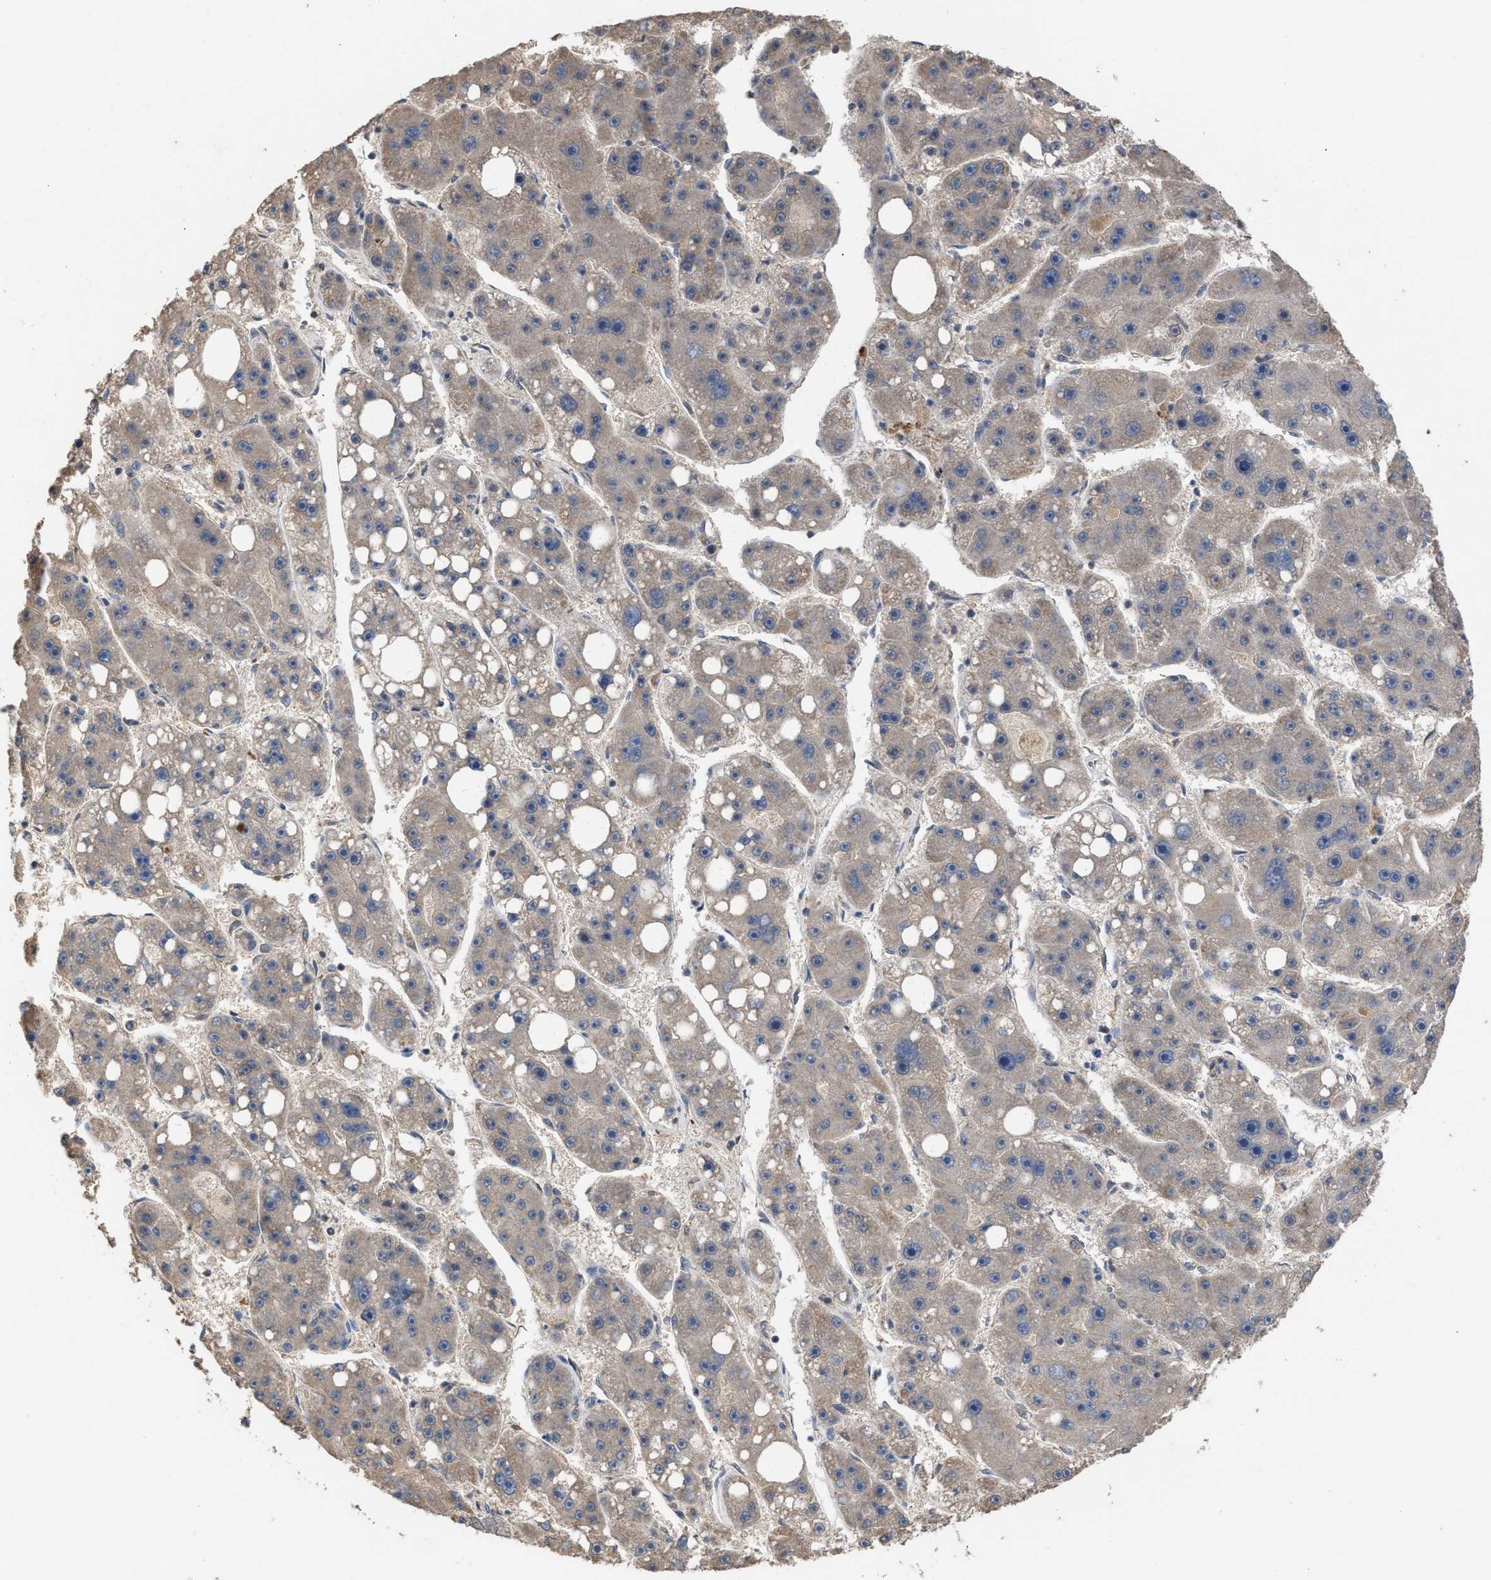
{"staining": {"intensity": "weak", "quantity": "25%-75%", "location": "cytoplasmic/membranous"}, "tissue": "liver cancer", "cell_type": "Tumor cells", "image_type": "cancer", "snomed": [{"axis": "morphology", "description": "Carcinoma, Hepatocellular, NOS"}, {"axis": "topography", "description": "Liver"}], "caption": "Immunohistochemical staining of human liver hepatocellular carcinoma shows low levels of weak cytoplasmic/membranous expression in approximately 25%-75% of tumor cells.", "gene": "C9orf78", "patient": {"sex": "female", "age": 61}}